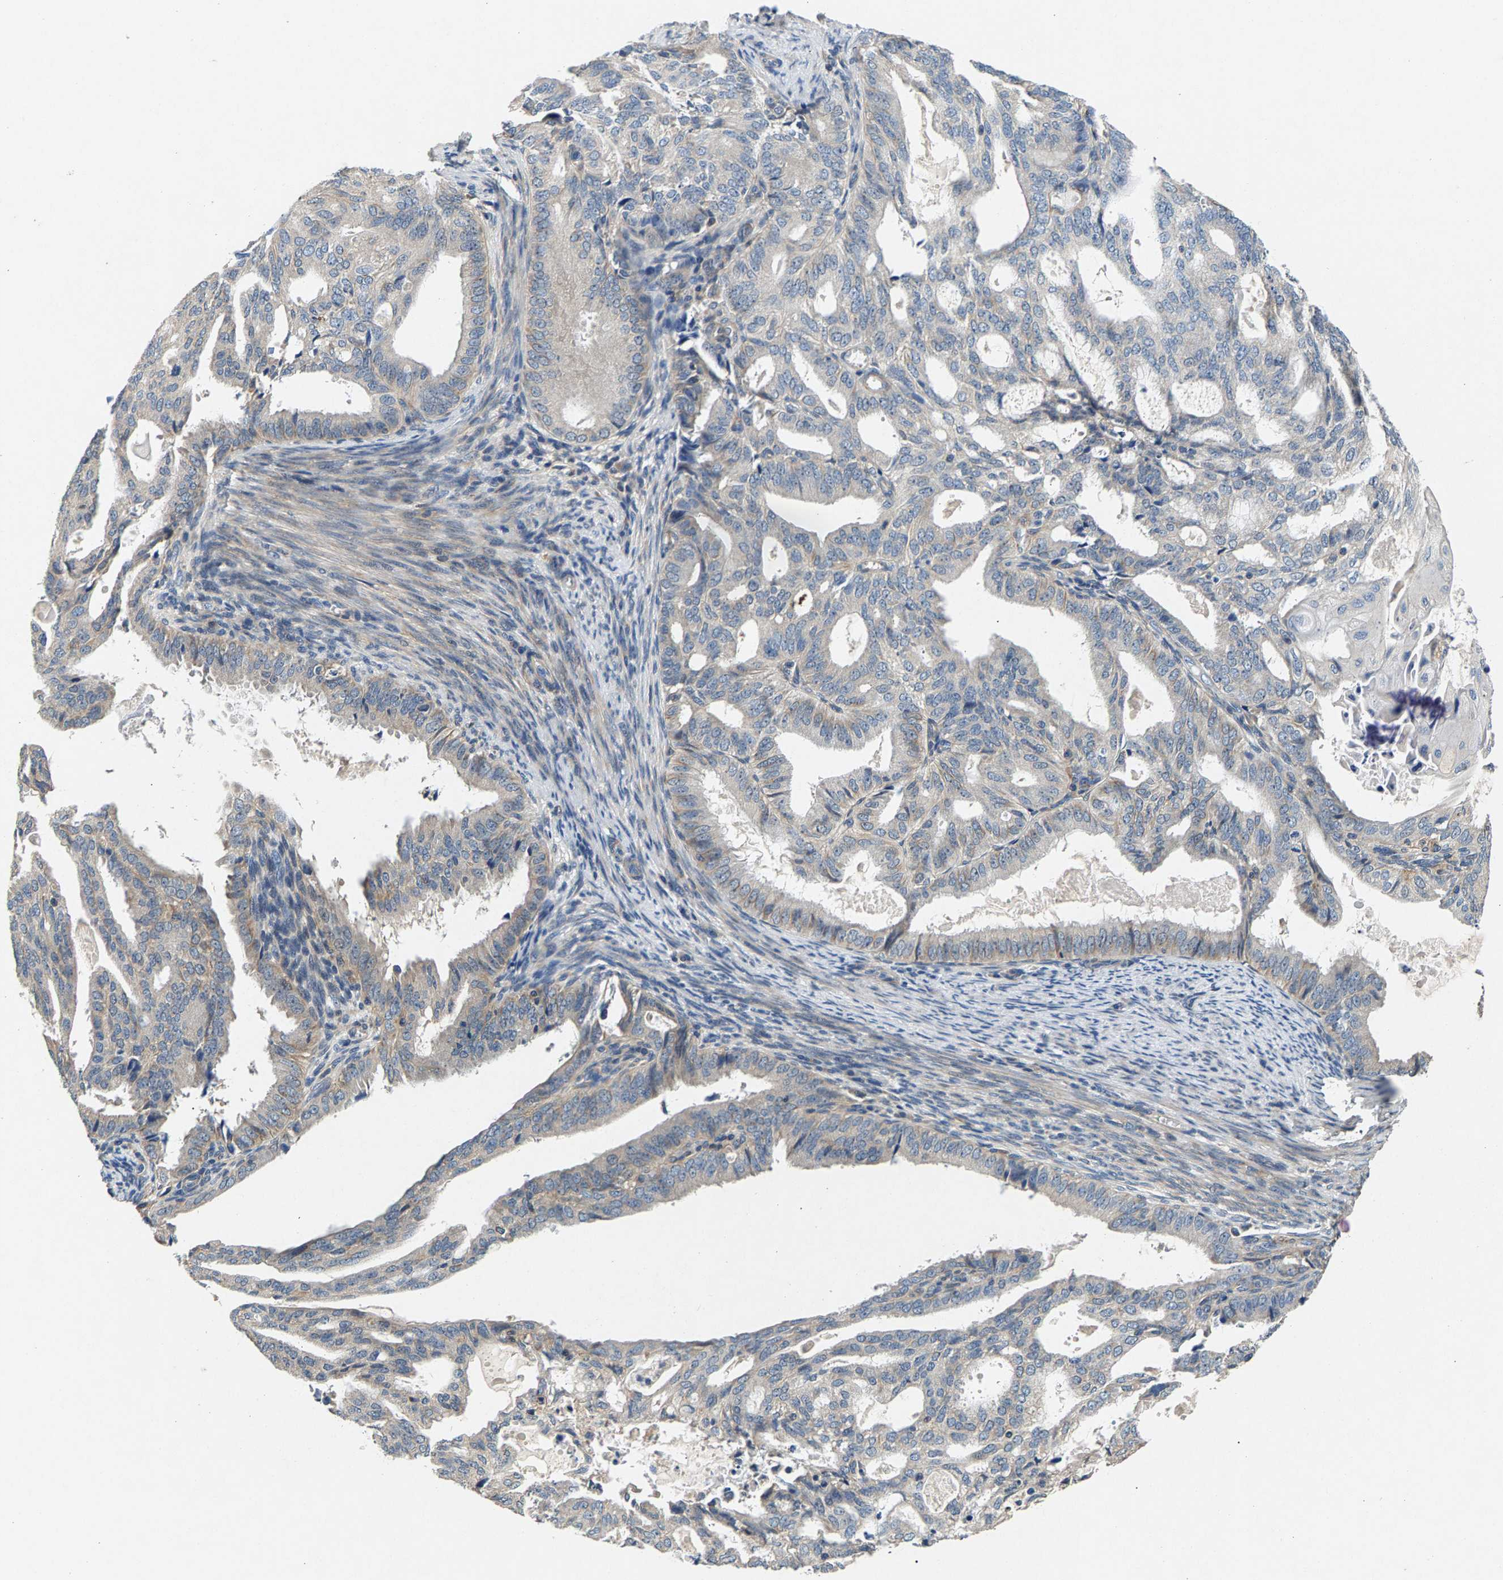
{"staining": {"intensity": "negative", "quantity": "none", "location": "none"}, "tissue": "endometrial cancer", "cell_type": "Tumor cells", "image_type": "cancer", "snomed": [{"axis": "morphology", "description": "Adenocarcinoma, NOS"}, {"axis": "topography", "description": "Endometrium"}], "caption": "An immunohistochemistry histopathology image of adenocarcinoma (endometrial) is shown. There is no staining in tumor cells of adenocarcinoma (endometrial). (Stains: DAB immunohistochemistry (IHC) with hematoxylin counter stain, Microscopy: brightfield microscopy at high magnification).", "gene": "NT5C", "patient": {"sex": "female", "age": 58}}